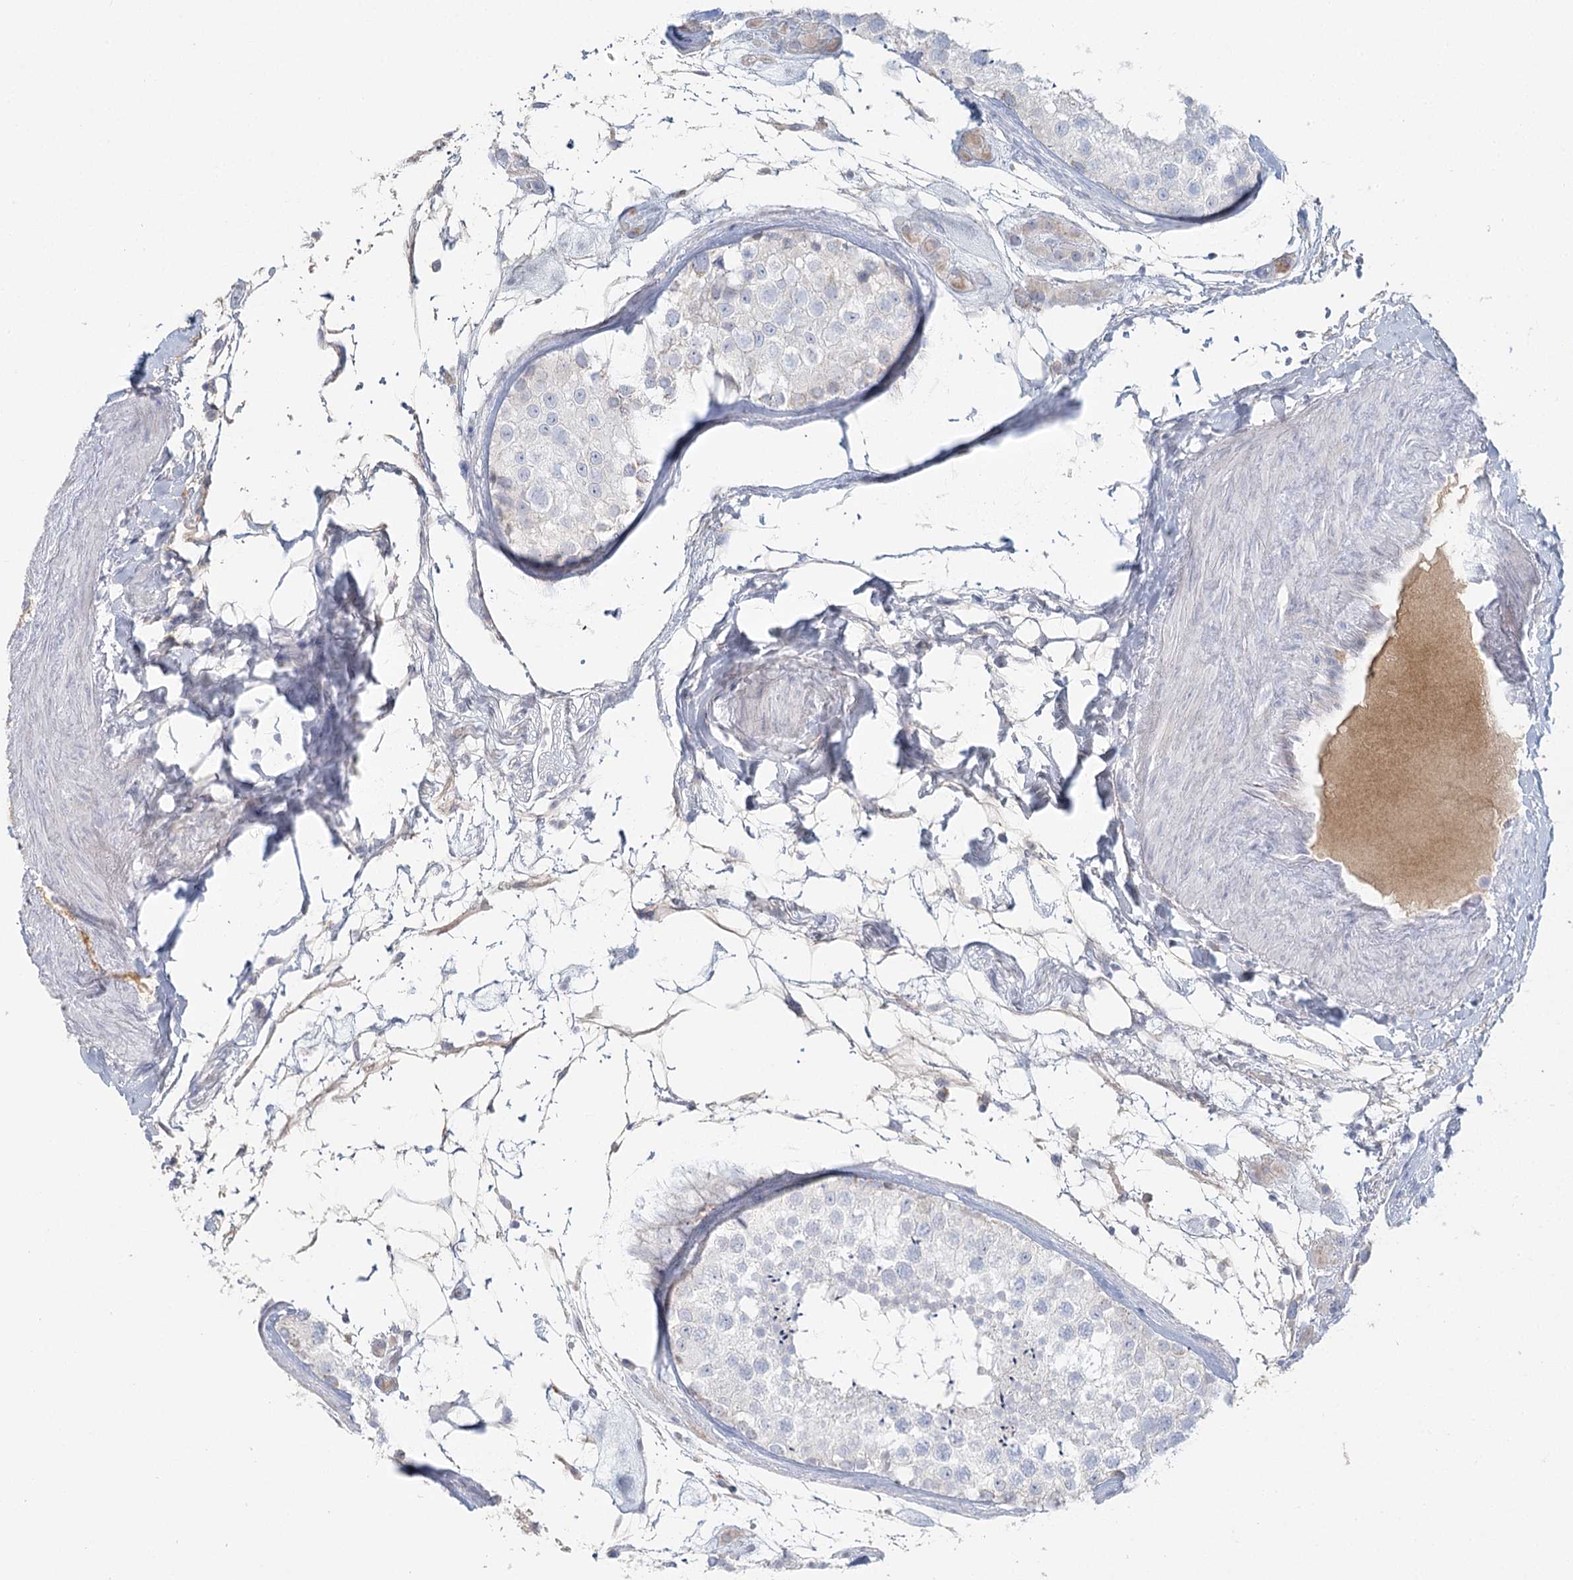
{"staining": {"intensity": "negative", "quantity": "none", "location": "none"}, "tissue": "testis", "cell_type": "Cells in seminiferous ducts", "image_type": "normal", "snomed": [{"axis": "morphology", "description": "Normal tissue, NOS"}, {"axis": "topography", "description": "Testis"}], "caption": "Immunohistochemistry (IHC) histopathology image of unremarkable testis stained for a protein (brown), which demonstrates no positivity in cells in seminiferous ducts. (DAB IHC, high magnification).", "gene": "DMGDH", "patient": {"sex": "male", "age": 46}}